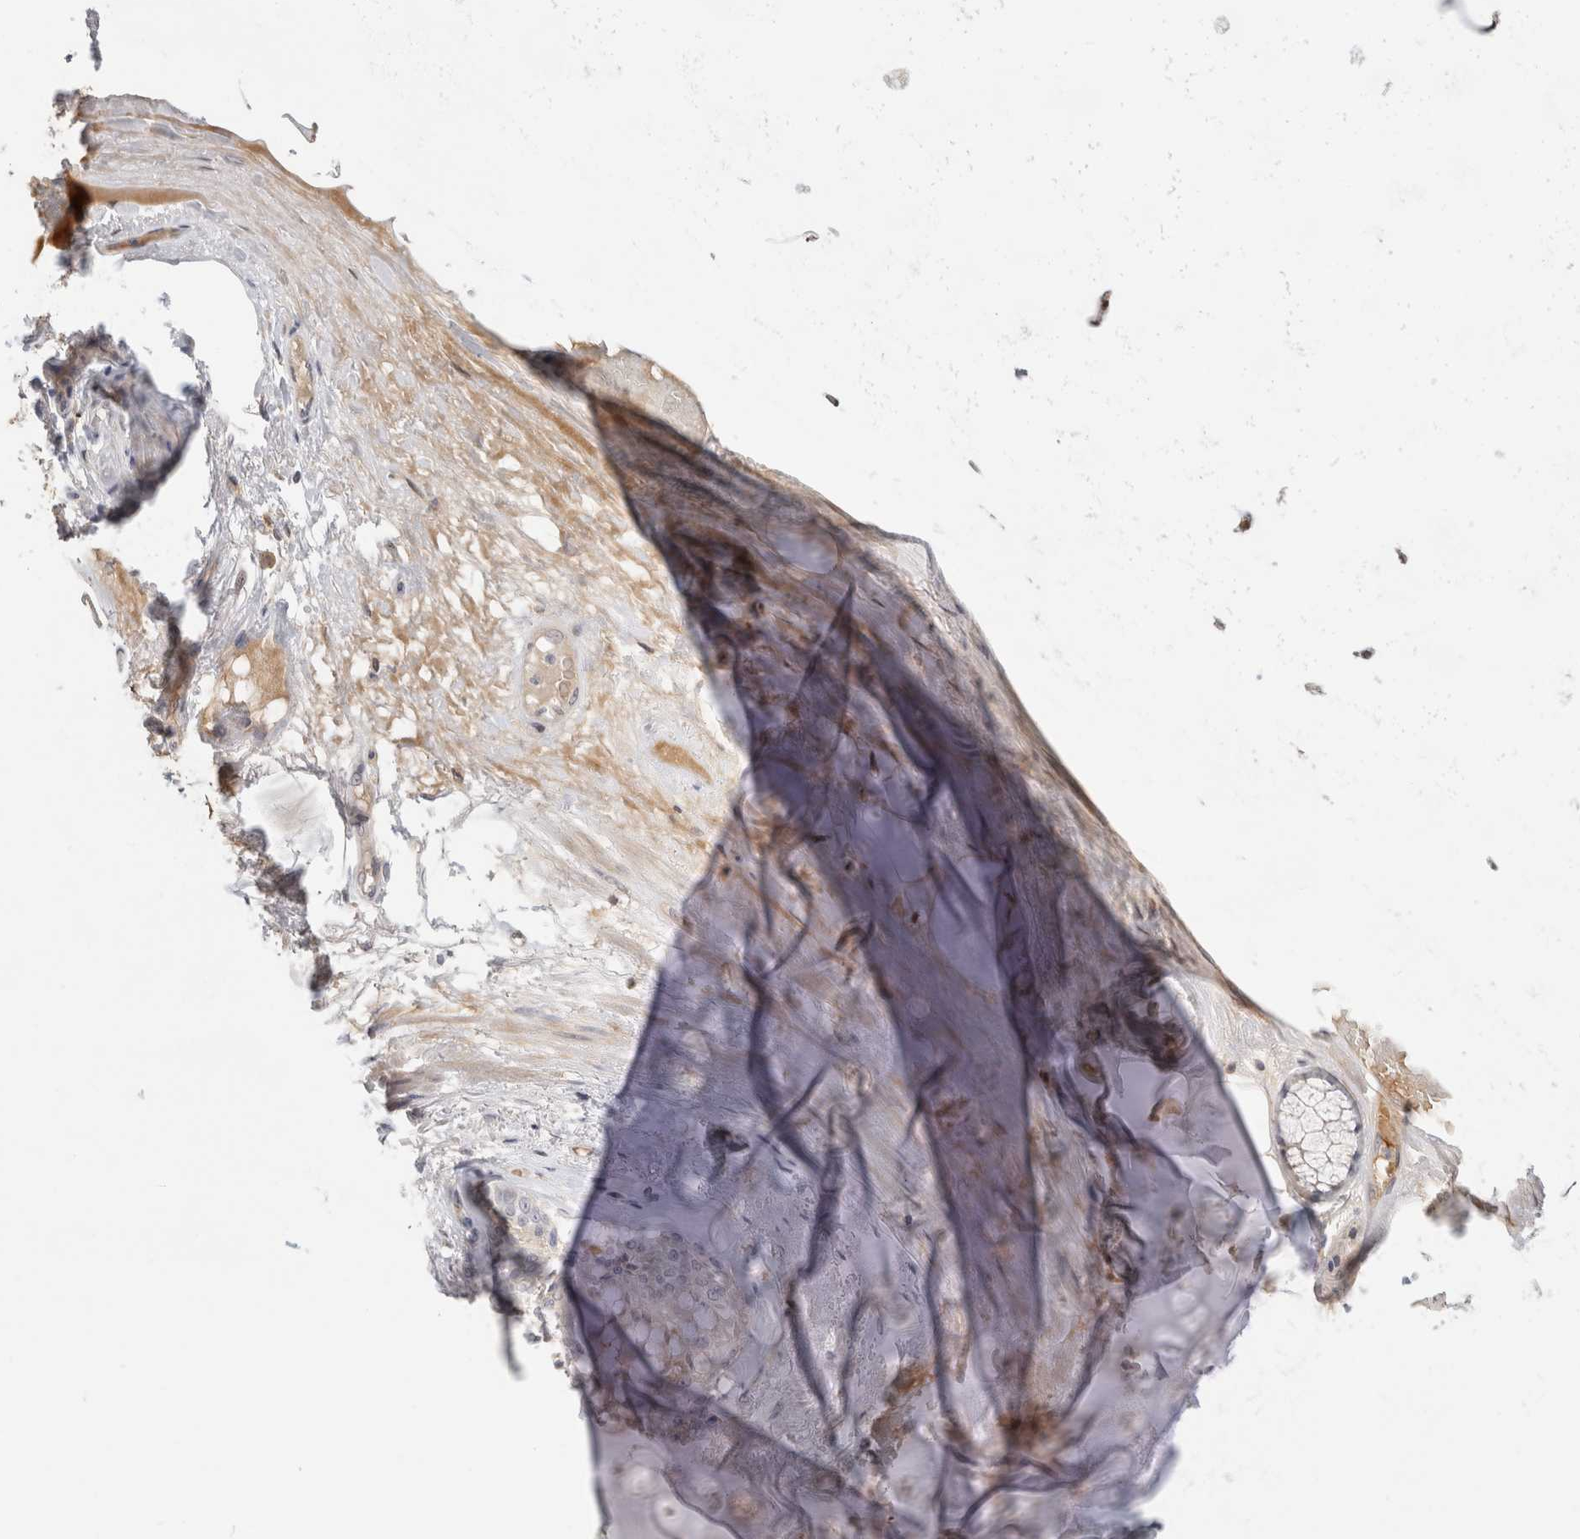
{"staining": {"intensity": "weak", "quantity": ">75%", "location": "cytoplasmic/membranous"}, "tissue": "adipose tissue", "cell_type": "Adipocytes", "image_type": "normal", "snomed": [{"axis": "morphology", "description": "Normal tissue, NOS"}, {"axis": "topography", "description": "Bronchus"}], "caption": "Adipocytes reveal low levels of weak cytoplasmic/membranous expression in about >75% of cells in normal adipose tissue.", "gene": "APOL2", "patient": {"sex": "male", "age": 66}}